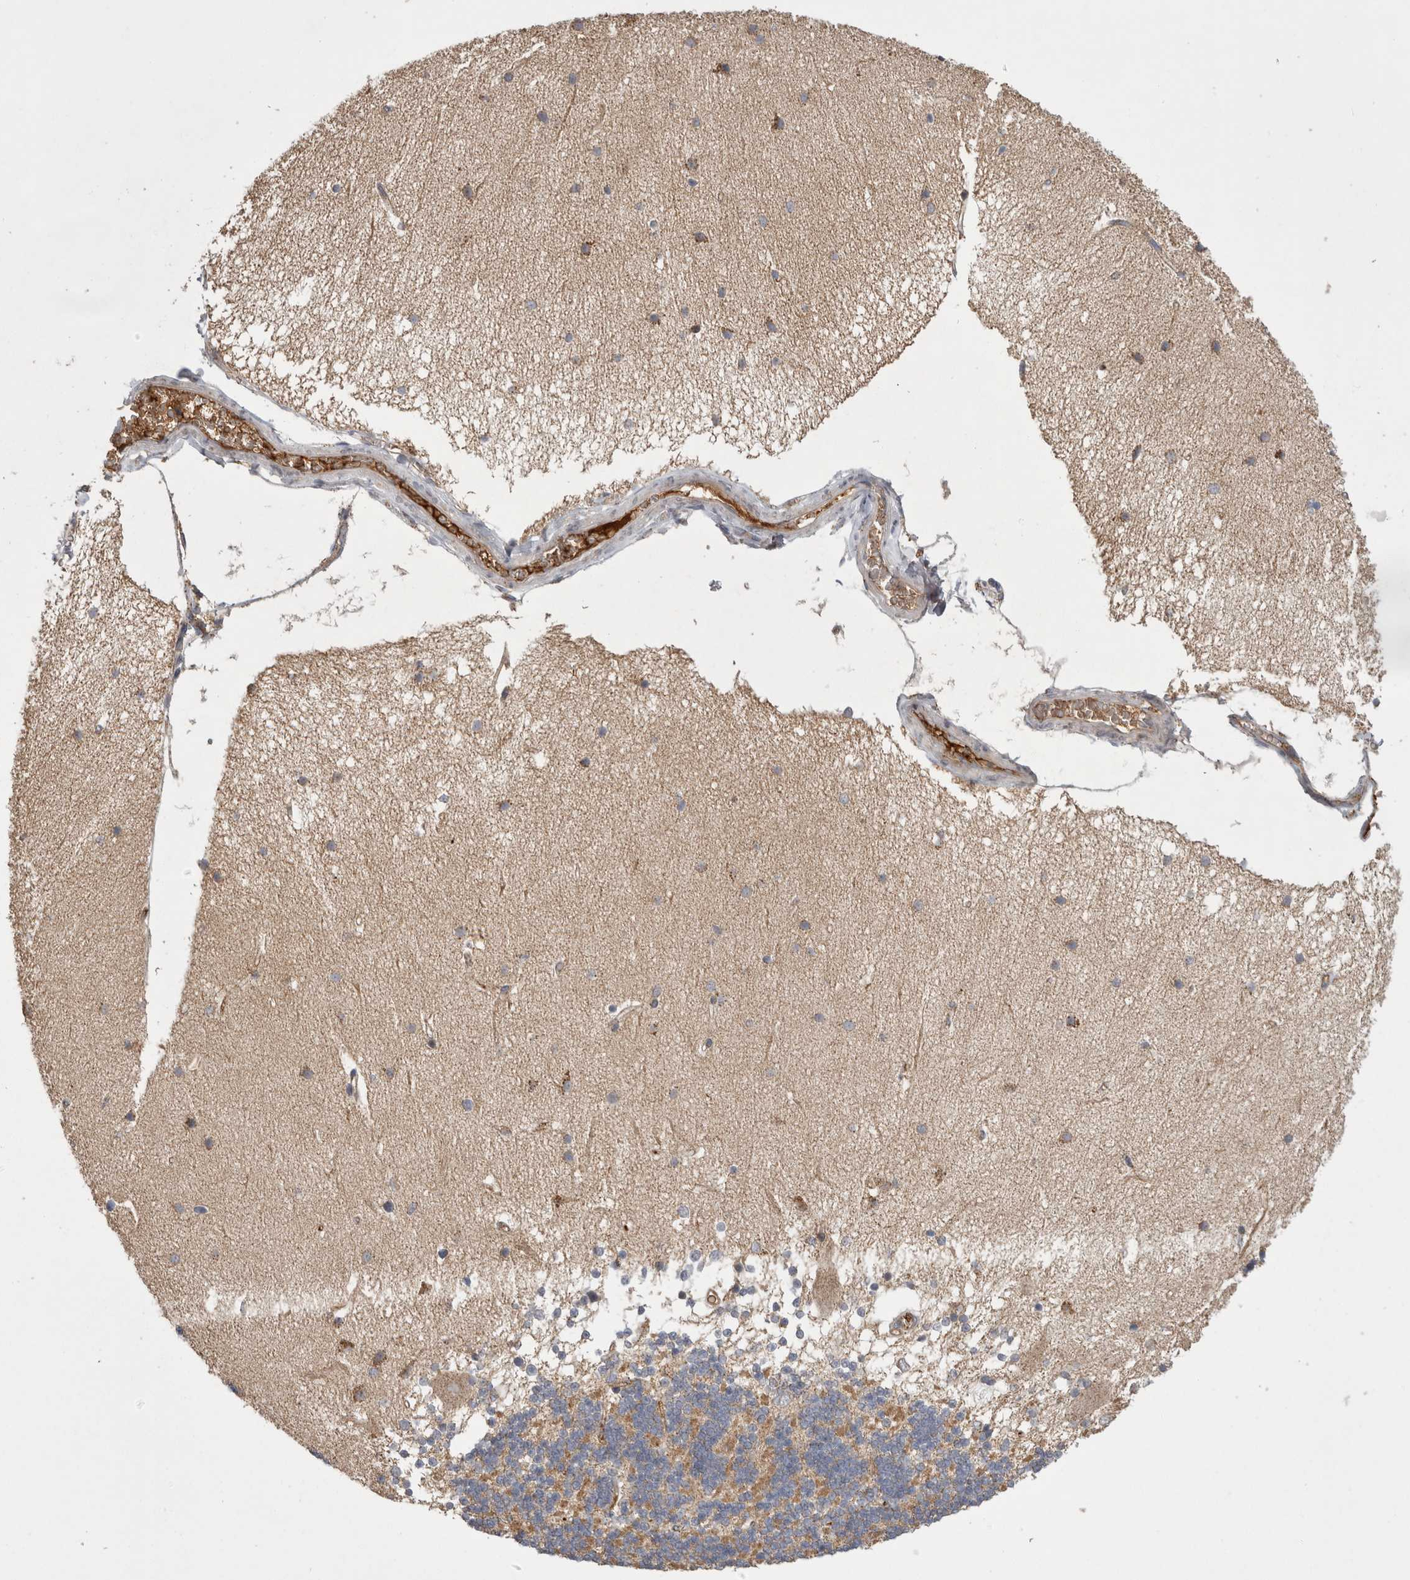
{"staining": {"intensity": "moderate", "quantity": ">75%", "location": "cytoplasmic/membranous"}, "tissue": "cerebellum", "cell_type": "Cells in granular layer", "image_type": "normal", "snomed": [{"axis": "morphology", "description": "Normal tissue, NOS"}, {"axis": "topography", "description": "Cerebellum"}], "caption": "Unremarkable cerebellum displays moderate cytoplasmic/membranous expression in approximately >75% of cells in granular layer, visualized by immunohistochemistry.", "gene": "DARS2", "patient": {"sex": "female", "age": 54}}